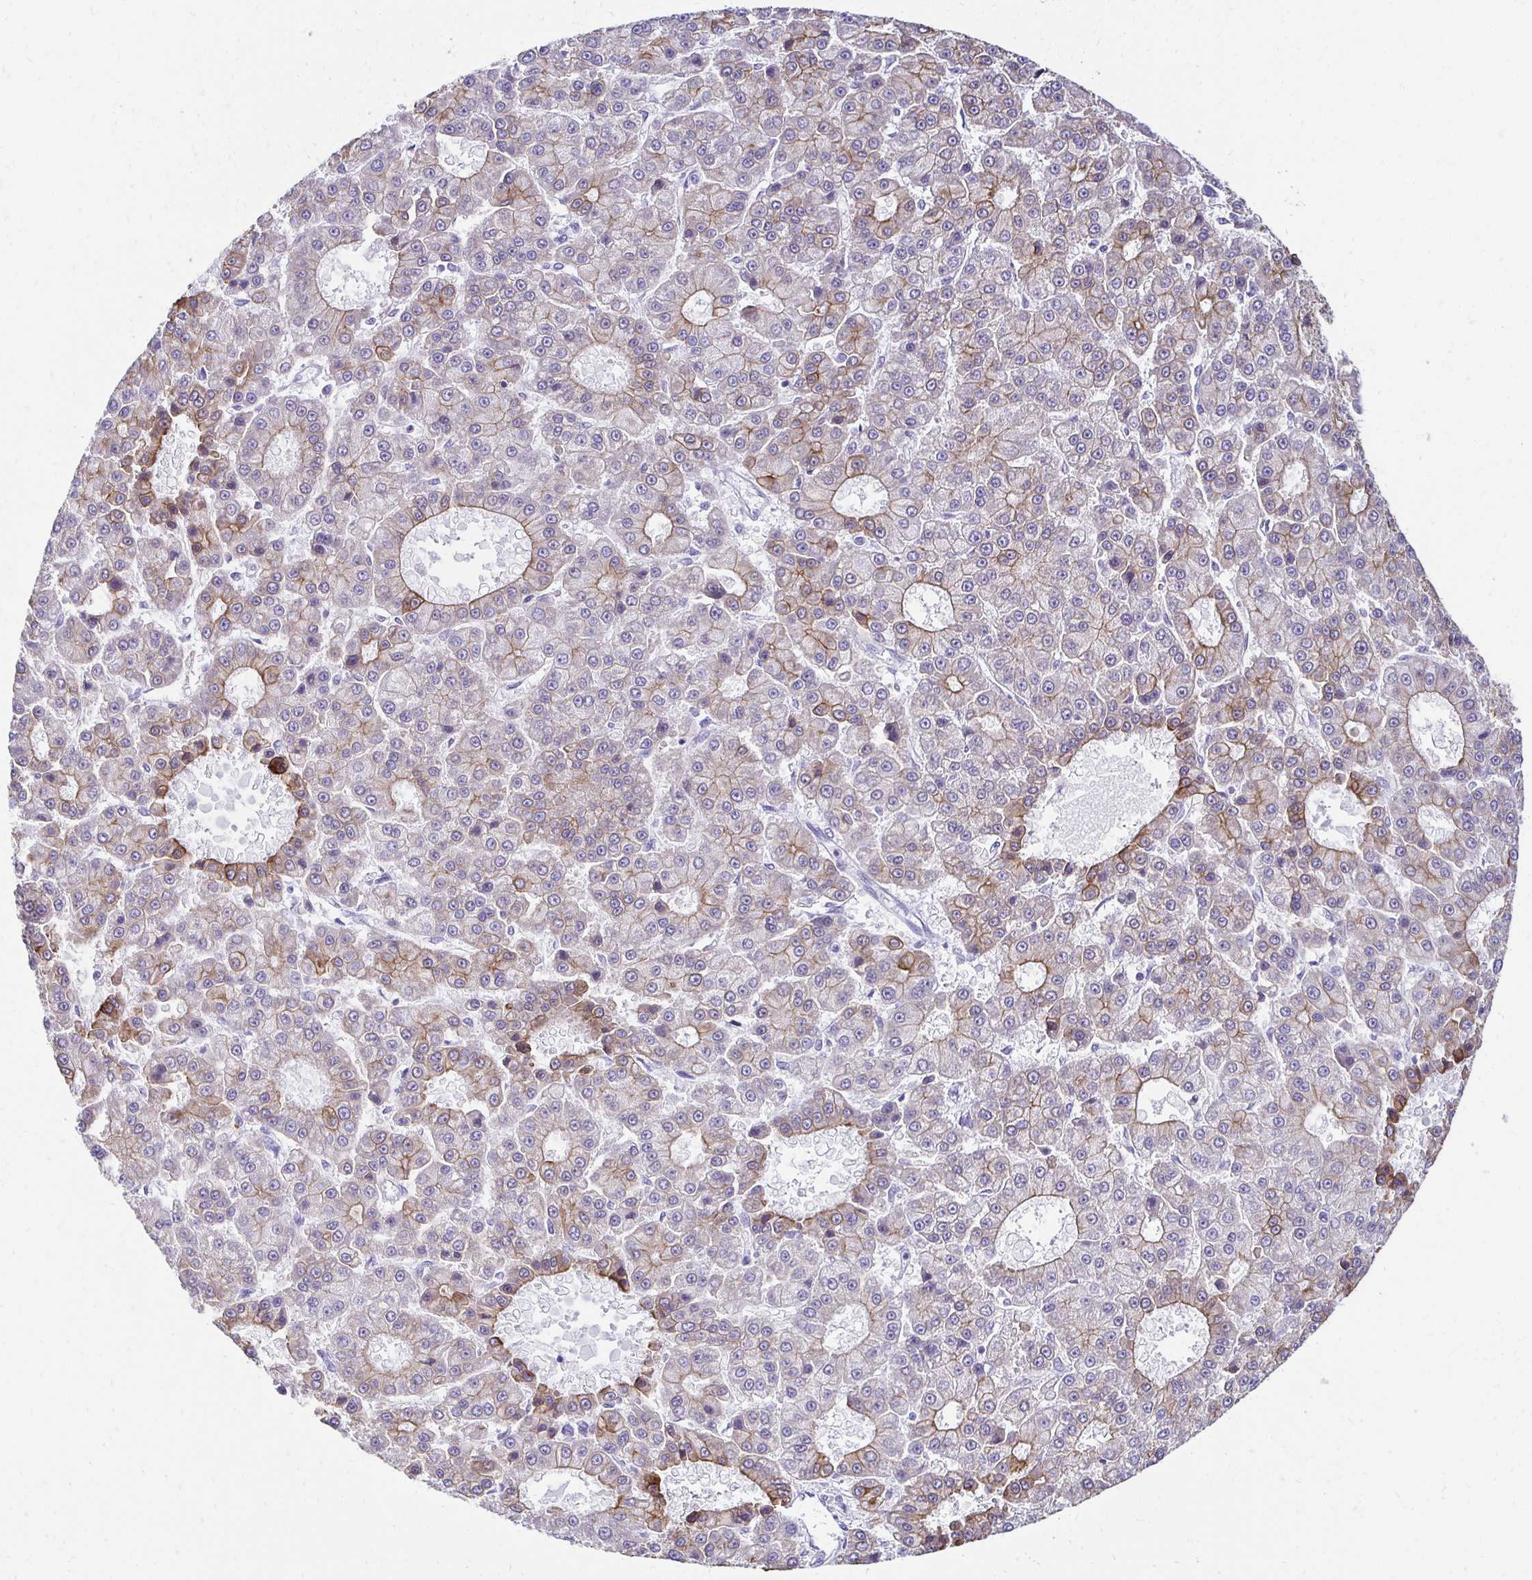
{"staining": {"intensity": "weak", "quantity": "25%-75%", "location": "cytoplasmic/membranous"}, "tissue": "liver cancer", "cell_type": "Tumor cells", "image_type": "cancer", "snomed": [{"axis": "morphology", "description": "Carcinoma, Hepatocellular, NOS"}, {"axis": "topography", "description": "Liver"}], "caption": "Weak cytoplasmic/membranous staining for a protein is identified in about 25%-75% of tumor cells of liver cancer using immunohistochemistry.", "gene": "C1QTNF2", "patient": {"sex": "male", "age": 70}}